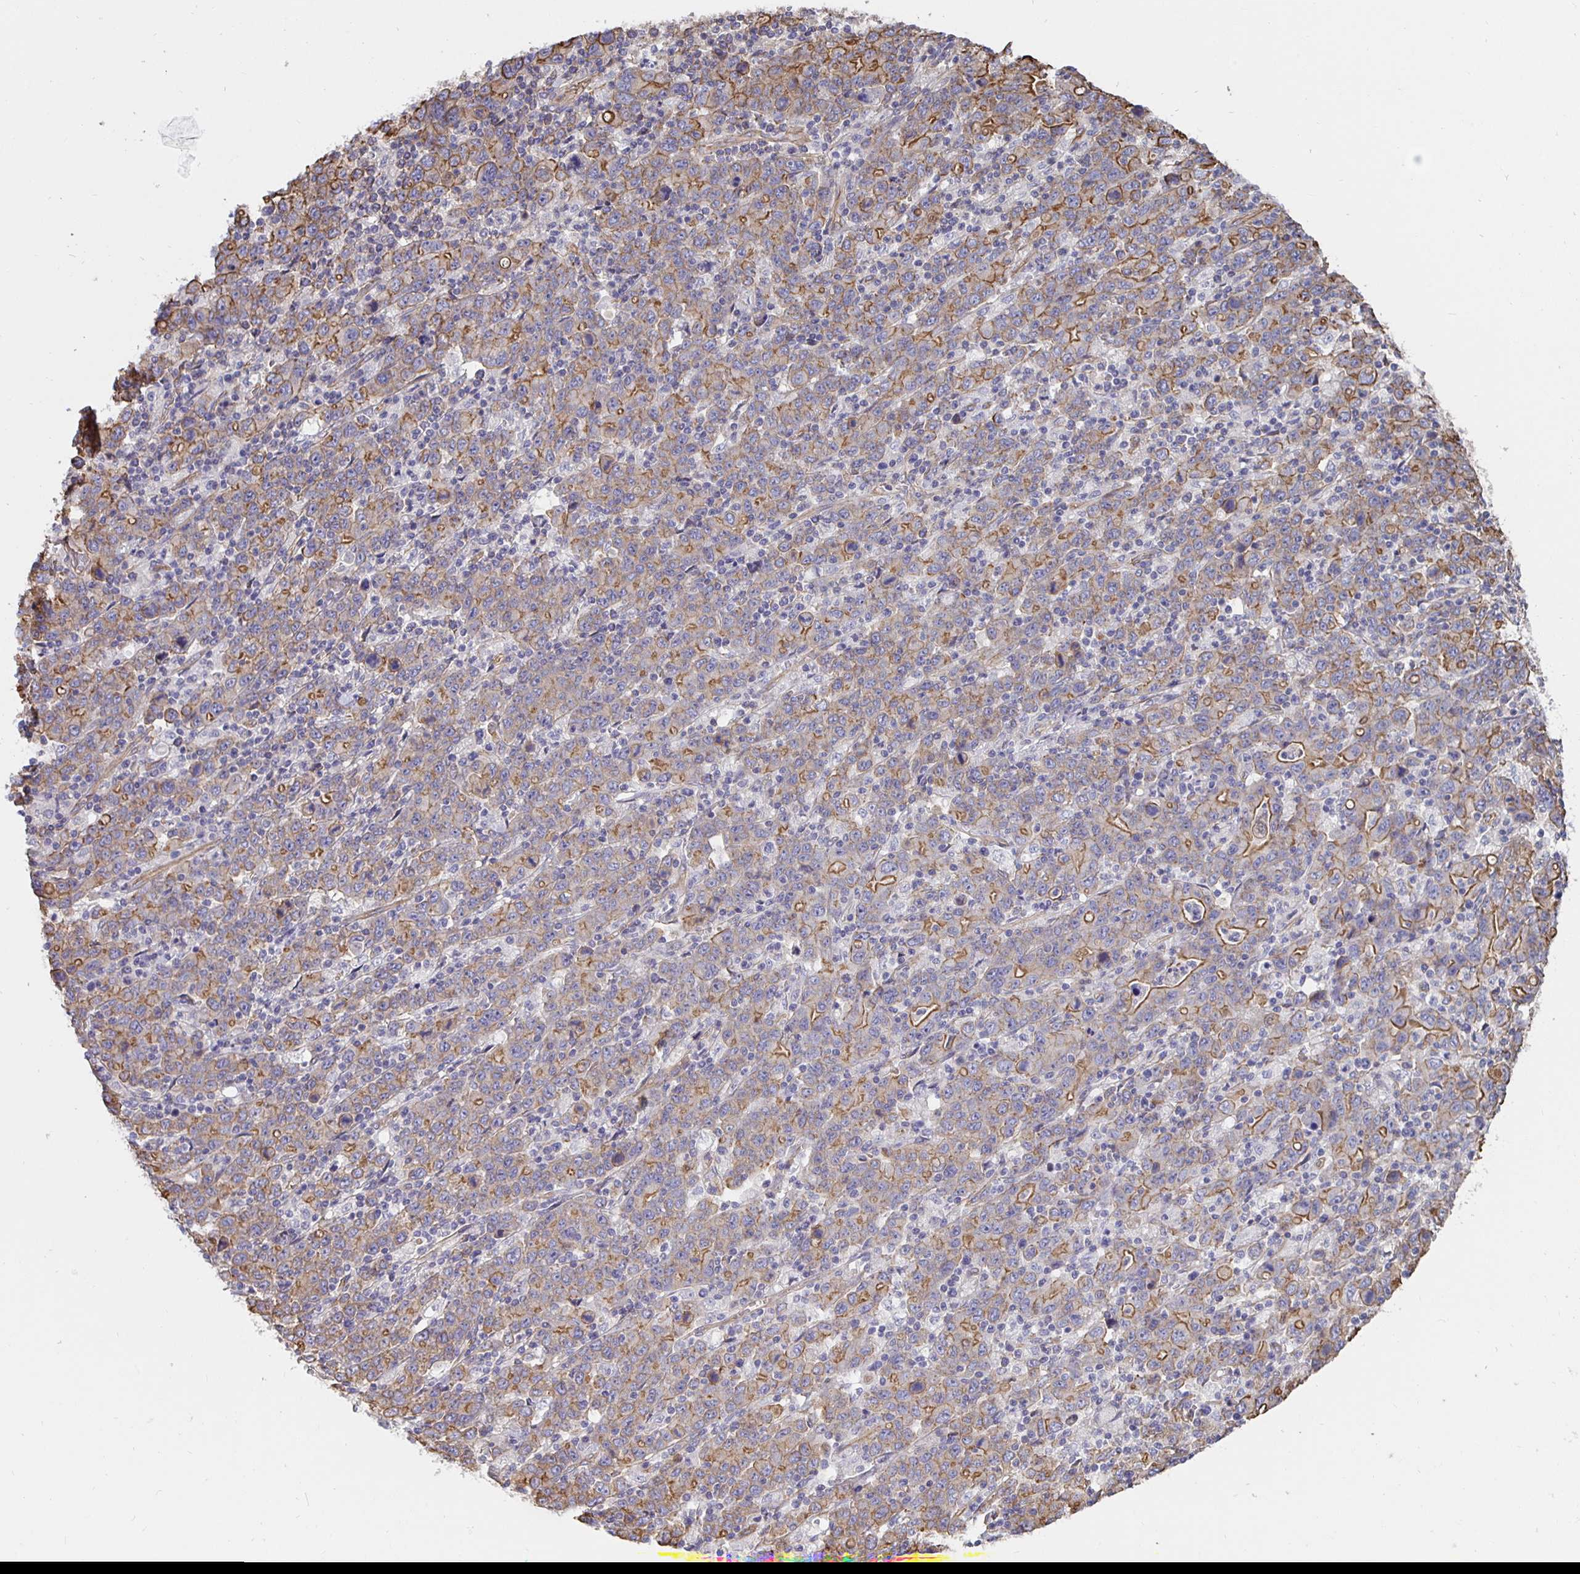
{"staining": {"intensity": "moderate", "quantity": "25%-75%", "location": "cytoplasmic/membranous"}, "tissue": "stomach cancer", "cell_type": "Tumor cells", "image_type": "cancer", "snomed": [{"axis": "morphology", "description": "Adenocarcinoma, NOS"}, {"axis": "topography", "description": "Stomach, upper"}], "caption": "This is a photomicrograph of IHC staining of stomach cancer (adenocarcinoma), which shows moderate staining in the cytoplasmic/membranous of tumor cells.", "gene": "ARHGEF39", "patient": {"sex": "male", "age": 69}}